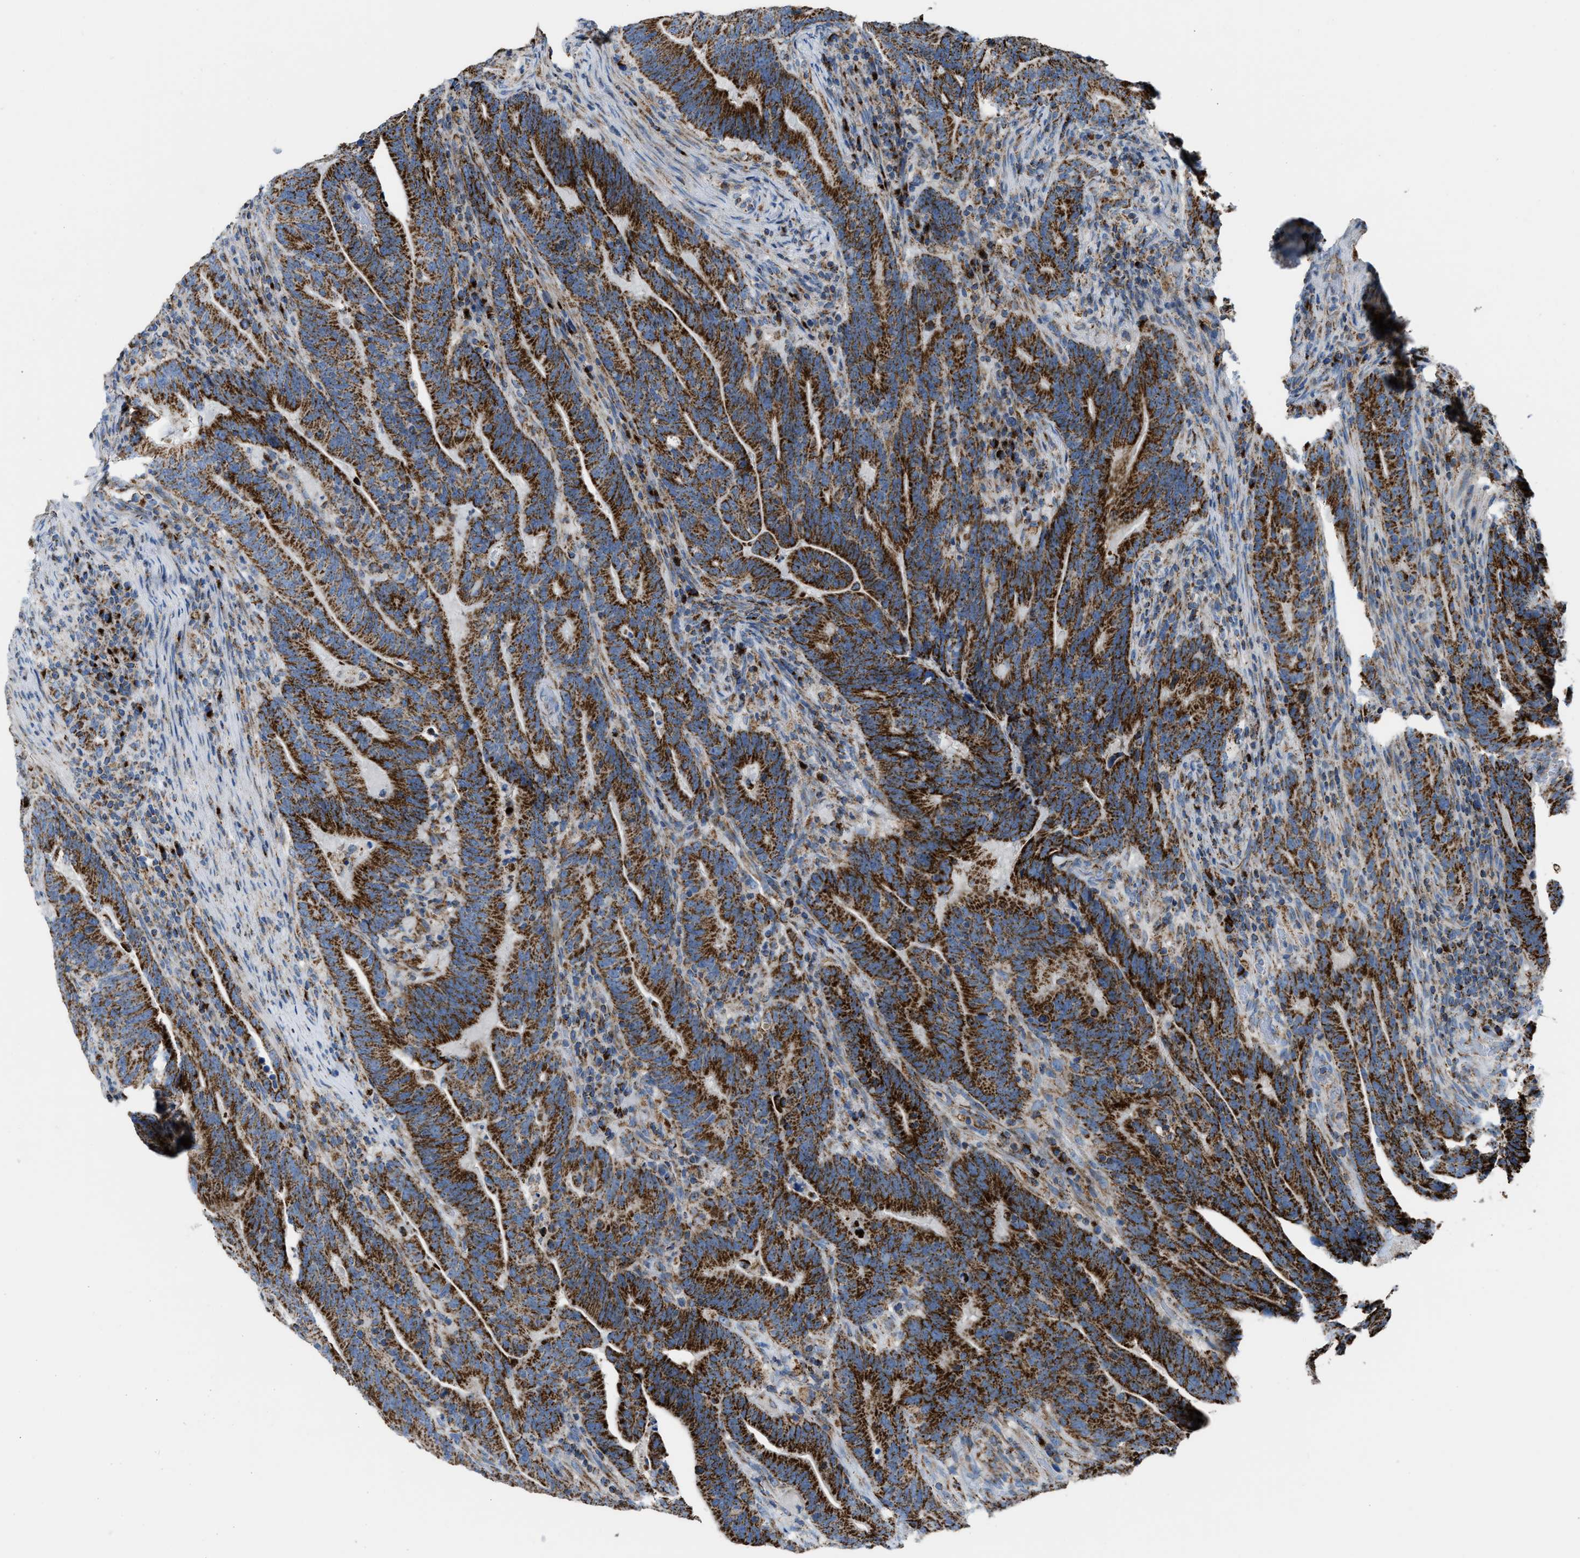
{"staining": {"intensity": "strong", "quantity": ">75%", "location": "cytoplasmic/membranous"}, "tissue": "colorectal cancer", "cell_type": "Tumor cells", "image_type": "cancer", "snomed": [{"axis": "morphology", "description": "Adenocarcinoma, NOS"}, {"axis": "topography", "description": "Colon"}], "caption": "The photomicrograph exhibits immunohistochemical staining of colorectal adenocarcinoma. There is strong cytoplasmic/membranous positivity is appreciated in approximately >75% of tumor cells.", "gene": "ETFB", "patient": {"sex": "female", "age": 66}}